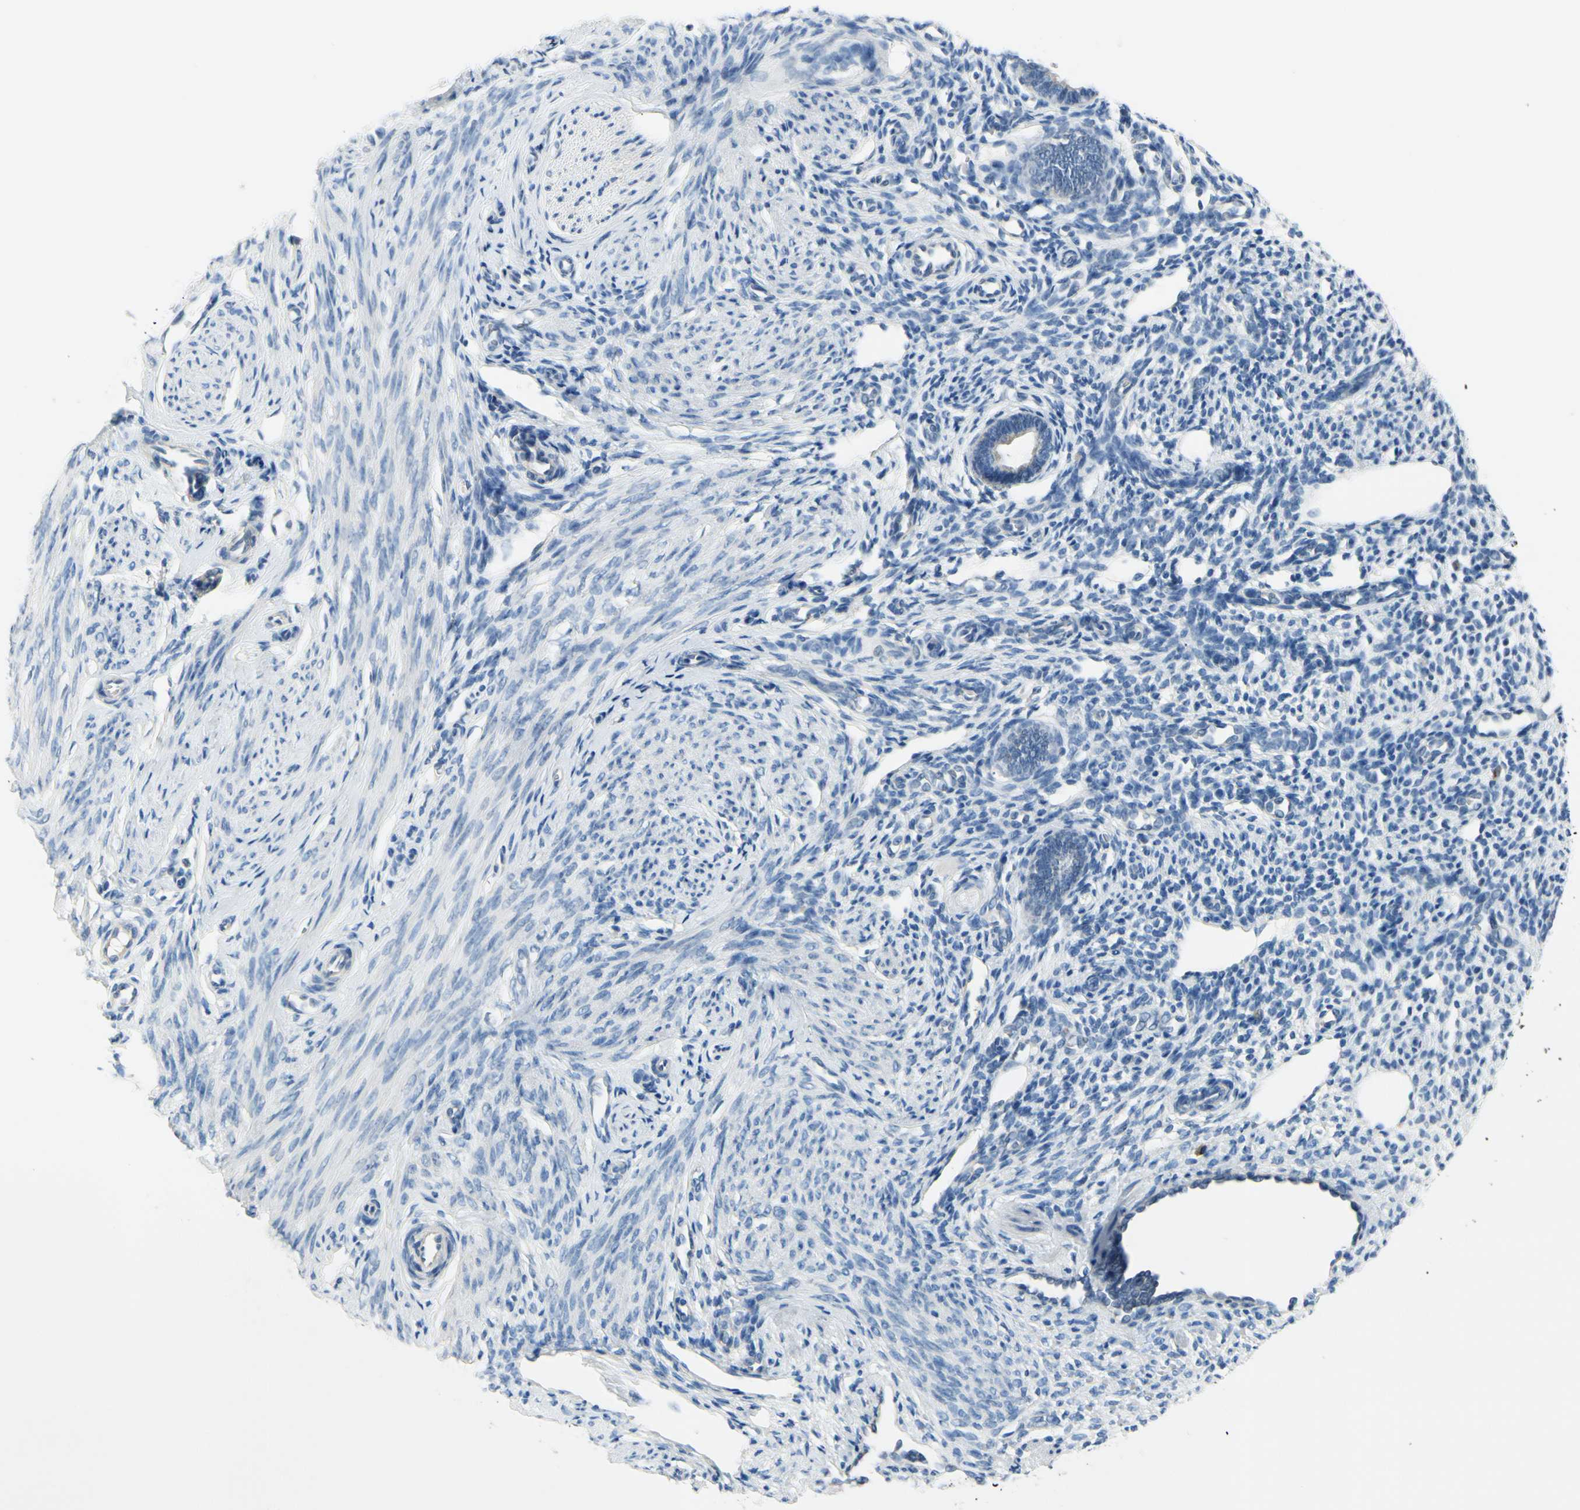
{"staining": {"intensity": "negative", "quantity": "none", "location": "none"}, "tissue": "endometrium", "cell_type": "Cells in endometrial stroma", "image_type": "normal", "snomed": [{"axis": "morphology", "description": "Normal tissue, NOS"}, {"axis": "topography", "description": "Endometrium"}], "caption": "This is an immunohistochemistry micrograph of normal human endometrium. There is no staining in cells in endometrial stroma.", "gene": "CKAP2", "patient": {"sex": "female", "age": 27}}